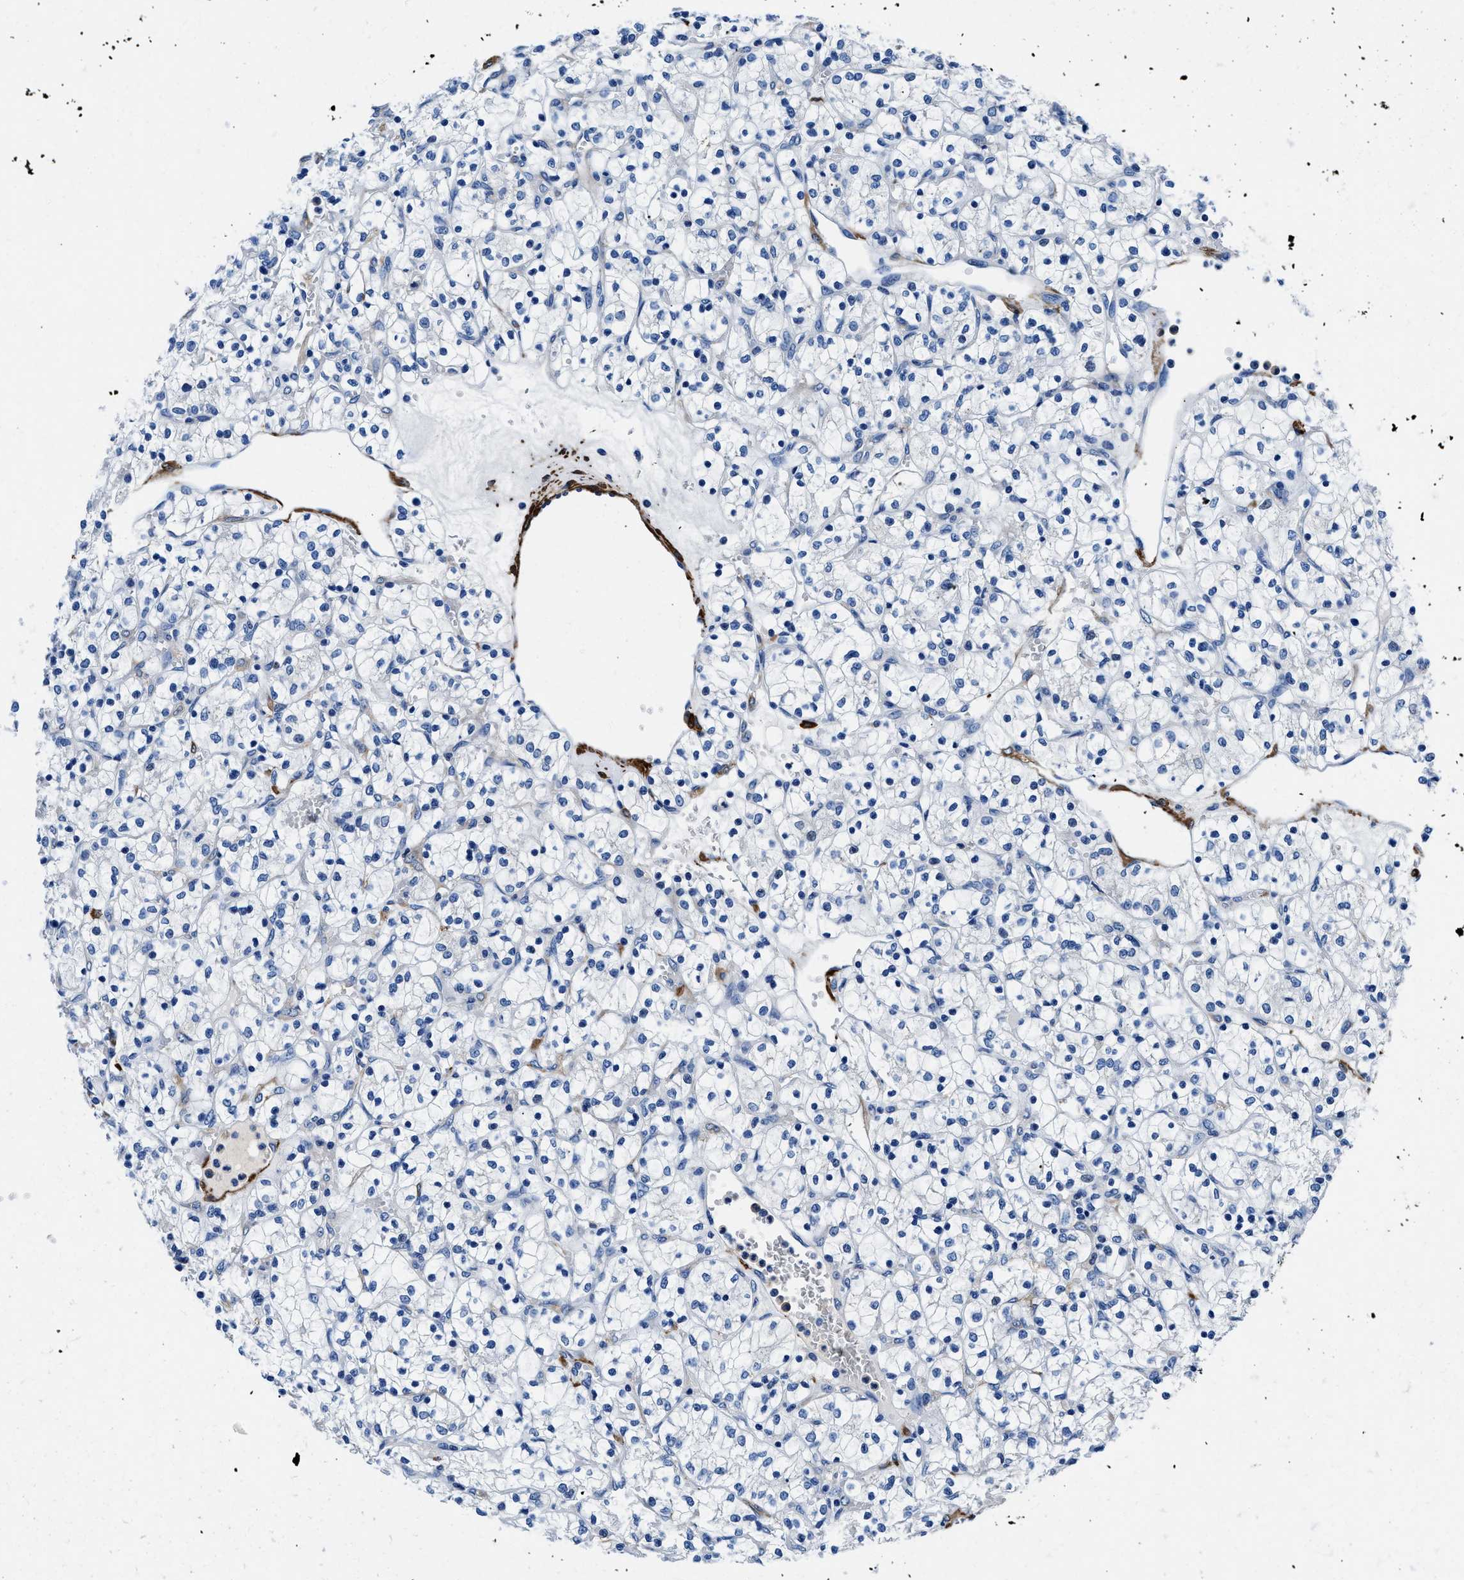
{"staining": {"intensity": "negative", "quantity": "none", "location": "none"}, "tissue": "renal cancer", "cell_type": "Tumor cells", "image_type": "cancer", "snomed": [{"axis": "morphology", "description": "Adenocarcinoma, NOS"}, {"axis": "topography", "description": "Kidney"}], "caption": "Tumor cells show no significant positivity in adenocarcinoma (renal).", "gene": "TEX261", "patient": {"sex": "female", "age": 69}}